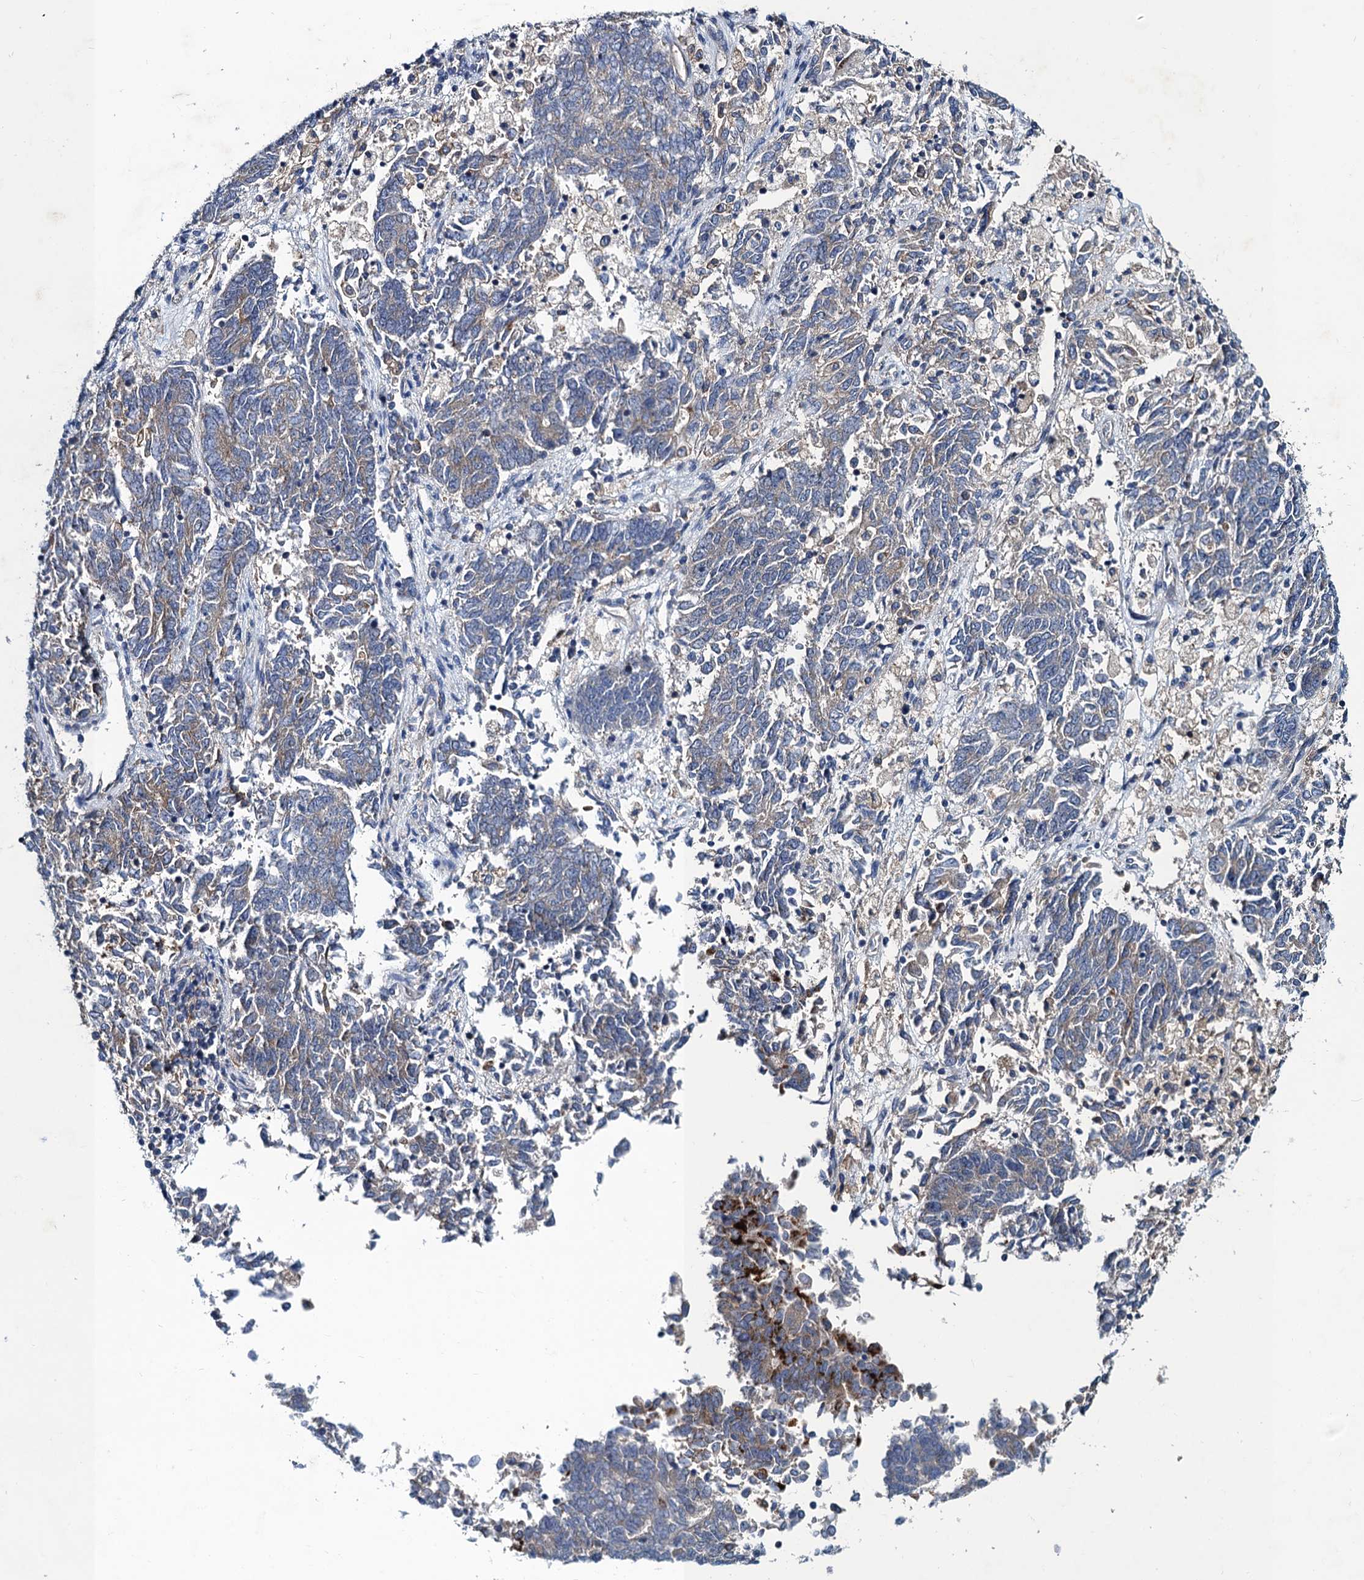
{"staining": {"intensity": "strong", "quantity": "<25%", "location": "cytoplasmic/membranous"}, "tissue": "endometrial cancer", "cell_type": "Tumor cells", "image_type": "cancer", "snomed": [{"axis": "morphology", "description": "Adenocarcinoma, NOS"}, {"axis": "topography", "description": "Endometrium"}], "caption": "Human endometrial adenocarcinoma stained with a protein marker reveals strong staining in tumor cells.", "gene": "SNAP29", "patient": {"sex": "female", "age": 80}}